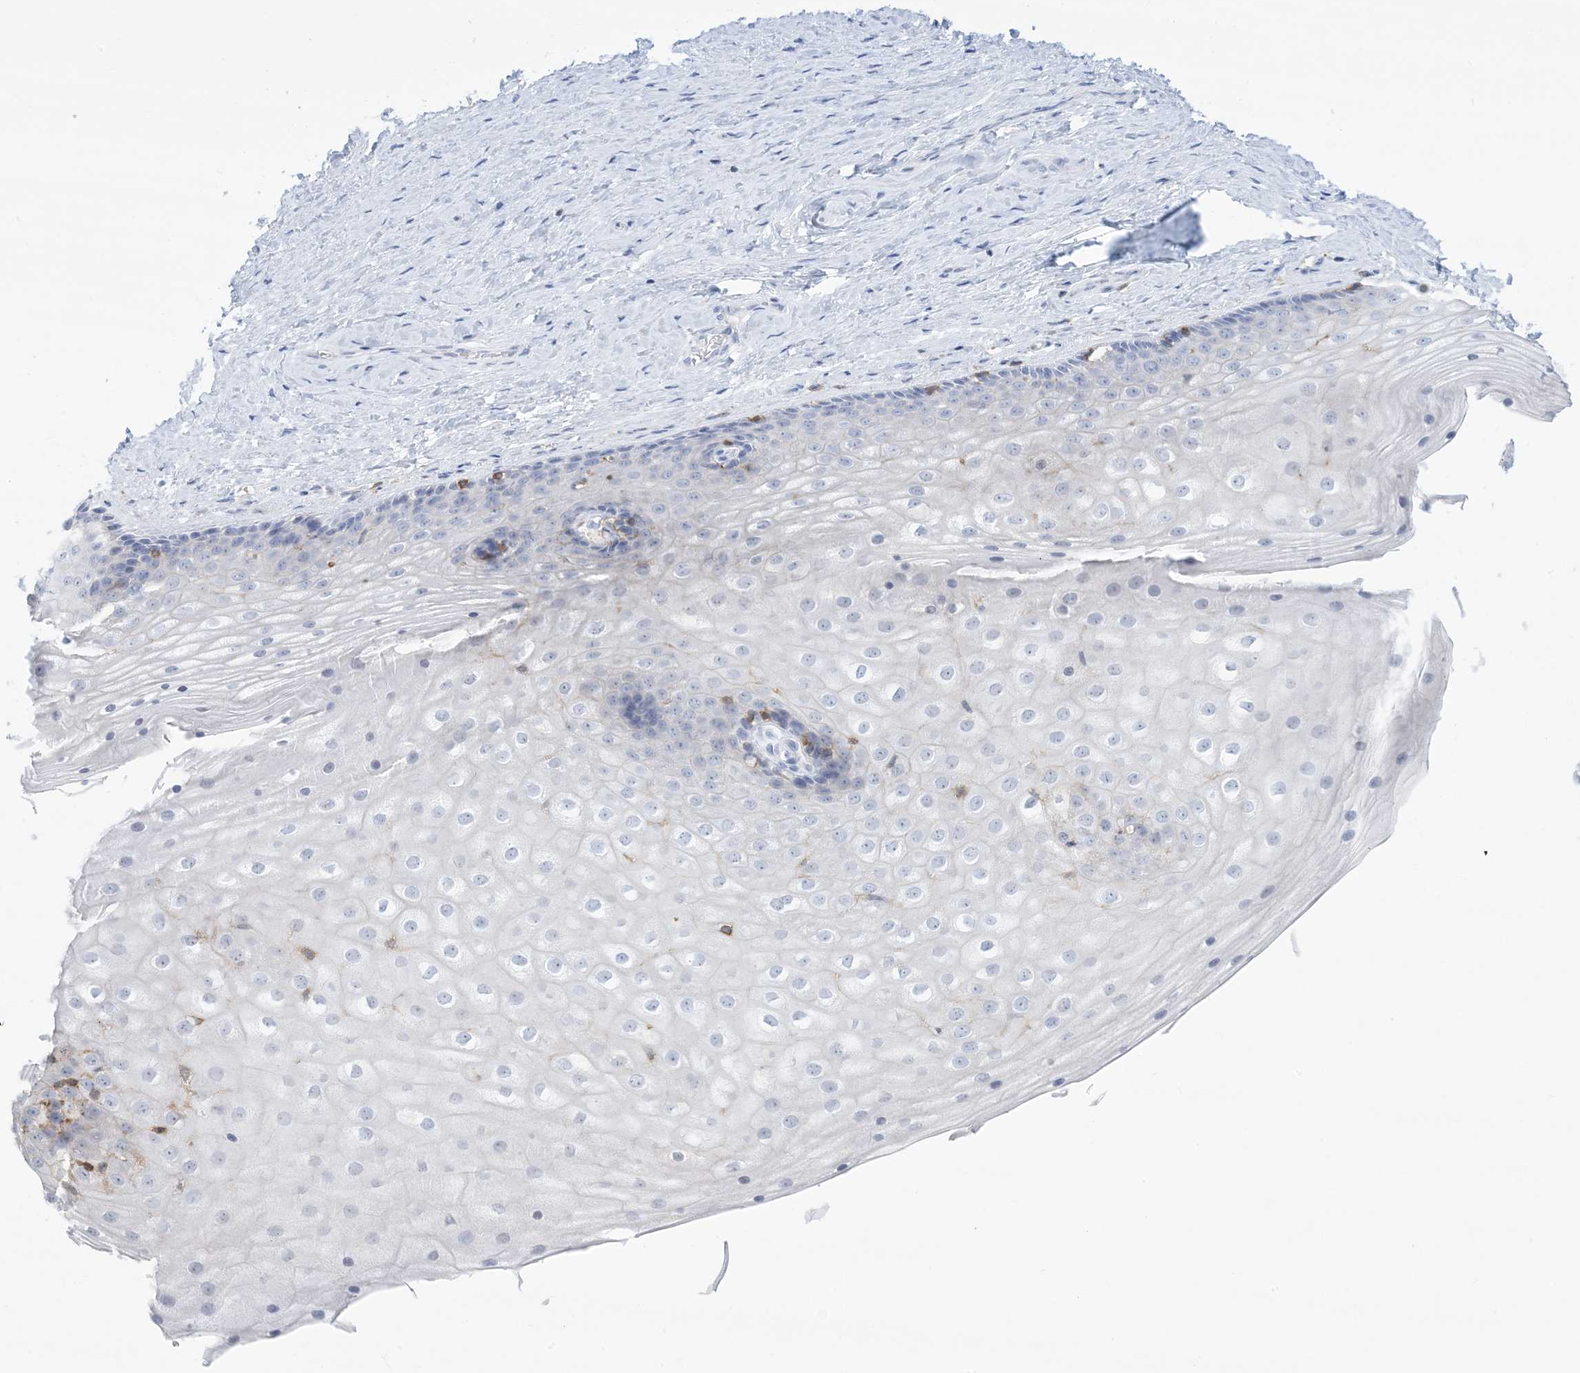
{"staining": {"intensity": "negative", "quantity": "none", "location": "none"}, "tissue": "vagina", "cell_type": "Squamous epithelial cells", "image_type": "normal", "snomed": [{"axis": "morphology", "description": "Normal tissue, NOS"}, {"axis": "topography", "description": "Vagina"}], "caption": "Protein analysis of normal vagina shows no significant staining in squamous epithelial cells. (IHC, brightfield microscopy, high magnification).", "gene": "PSD4", "patient": {"sex": "female", "age": 46}}